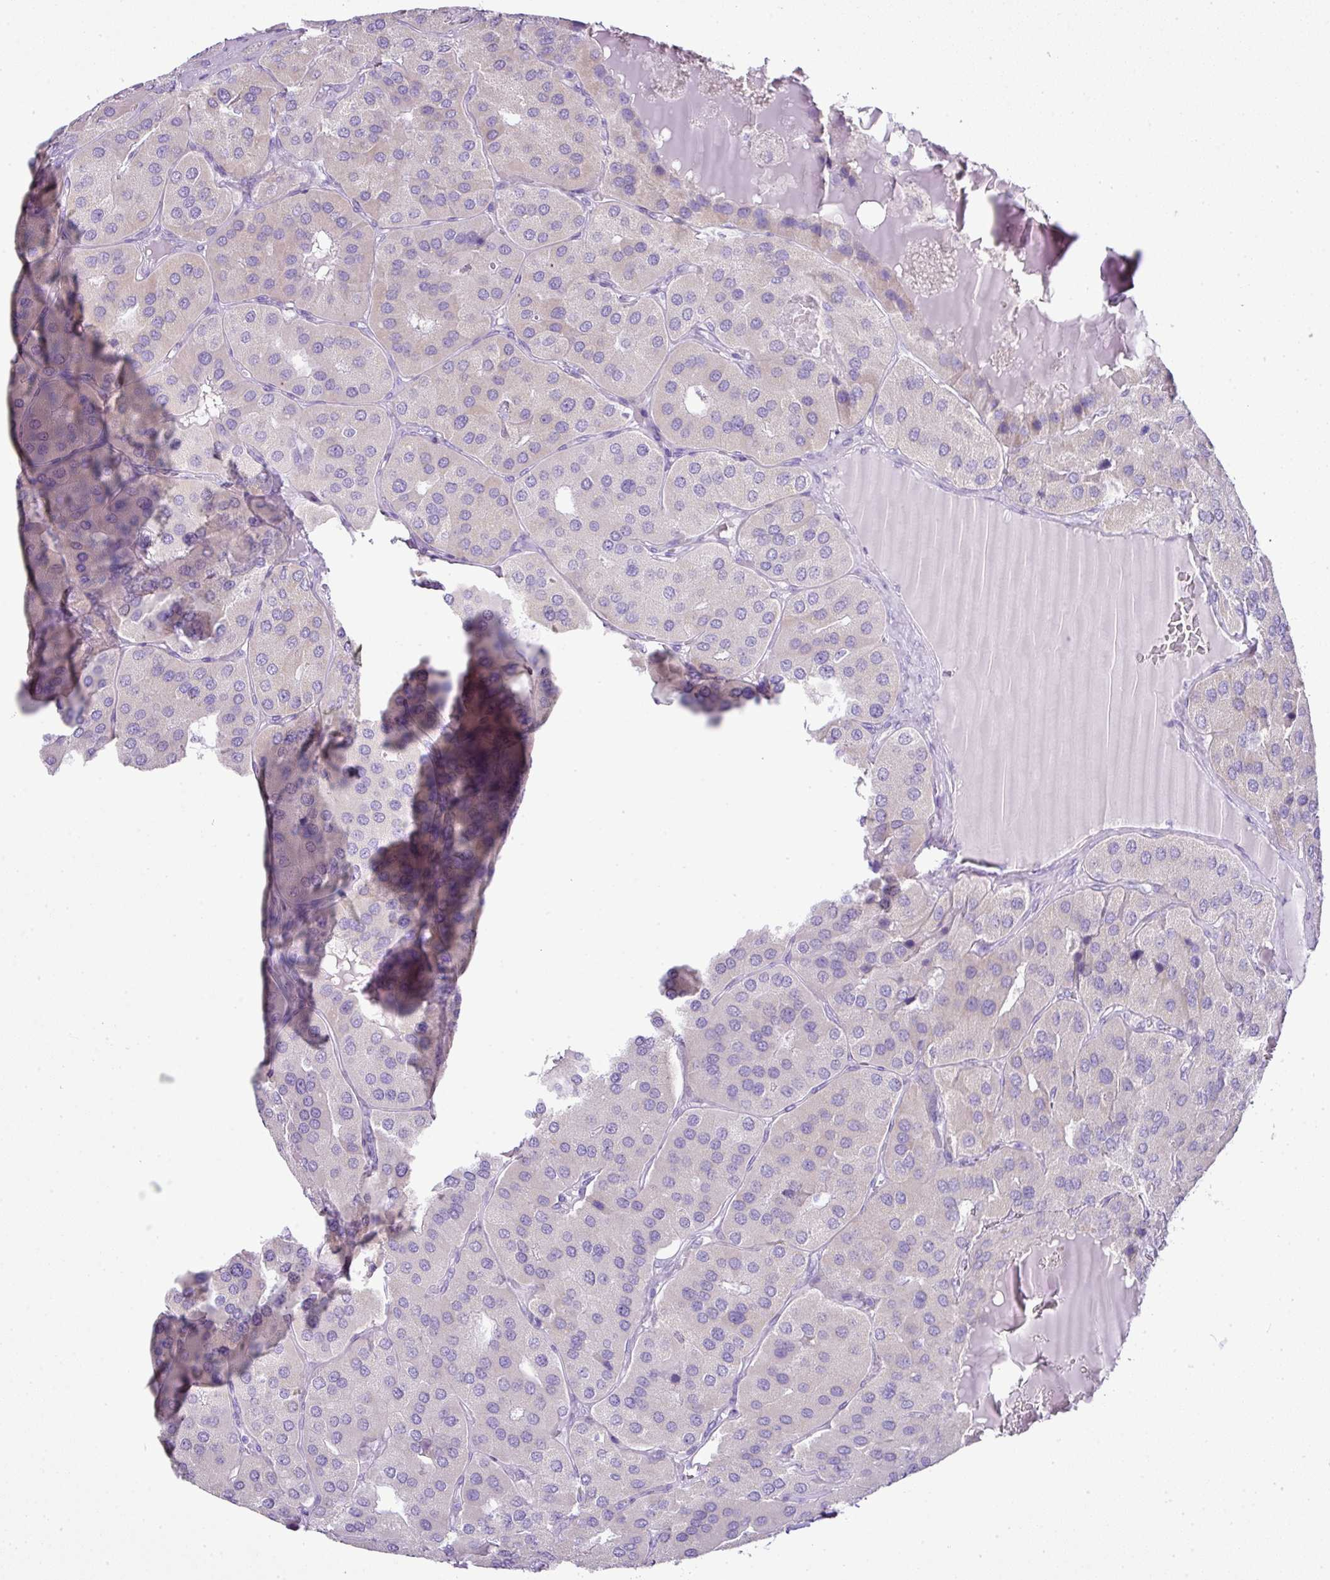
{"staining": {"intensity": "negative", "quantity": "none", "location": "none"}, "tissue": "parathyroid gland", "cell_type": "Glandular cells", "image_type": "normal", "snomed": [{"axis": "morphology", "description": "Normal tissue, NOS"}, {"axis": "morphology", "description": "Adenoma, NOS"}, {"axis": "topography", "description": "Parathyroid gland"}], "caption": "Parathyroid gland stained for a protein using immunohistochemistry (IHC) exhibits no positivity glandular cells.", "gene": "BCL11A", "patient": {"sex": "female", "age": 86}}